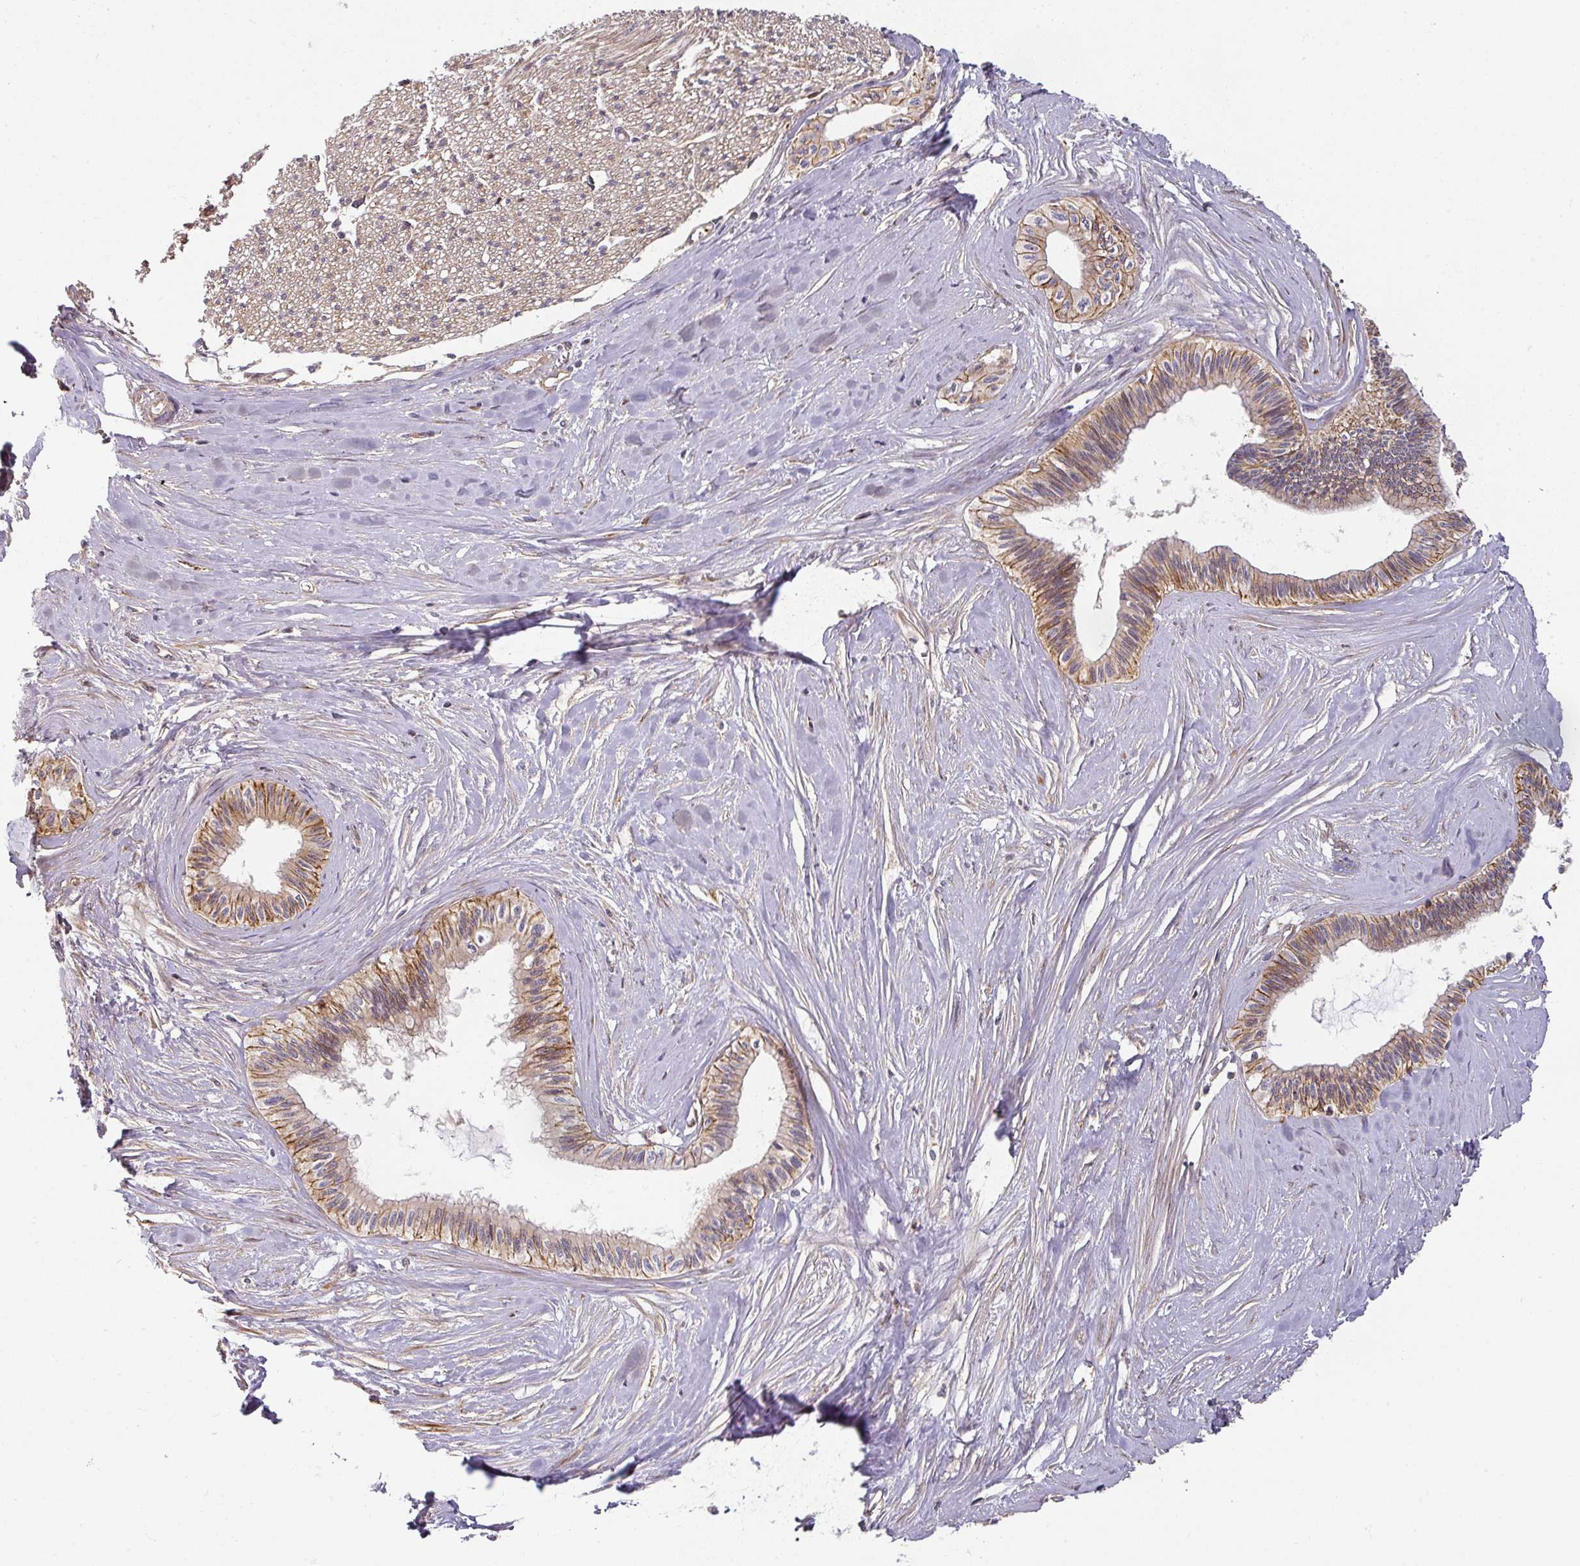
{"staining": {"intensity": "moderate", "quantity": "25%-75%", "location": "cytoplasmic/membranous"}, "tissue": "pancreatic cancer", "cell_type": "Tumor cells", "image_type": "cancer", "snomed": [{"axis": "morphology", "description": "Adenocarcinoma, NOS"}, {"axis": "topography", "description": "Pancreas"}], "caption": "The immunohistochemical stain highlights moderate cytoplasmic/membranous positivity in tumor cells of adenocarcinoma (pancreatic) tissue. Using DAB (brown) and hematoxylin (blue) stains, captured at high magnification using brightfield microscopy.", "gene": "CASP2", "patient": {"sex": "male", "age": 71}}